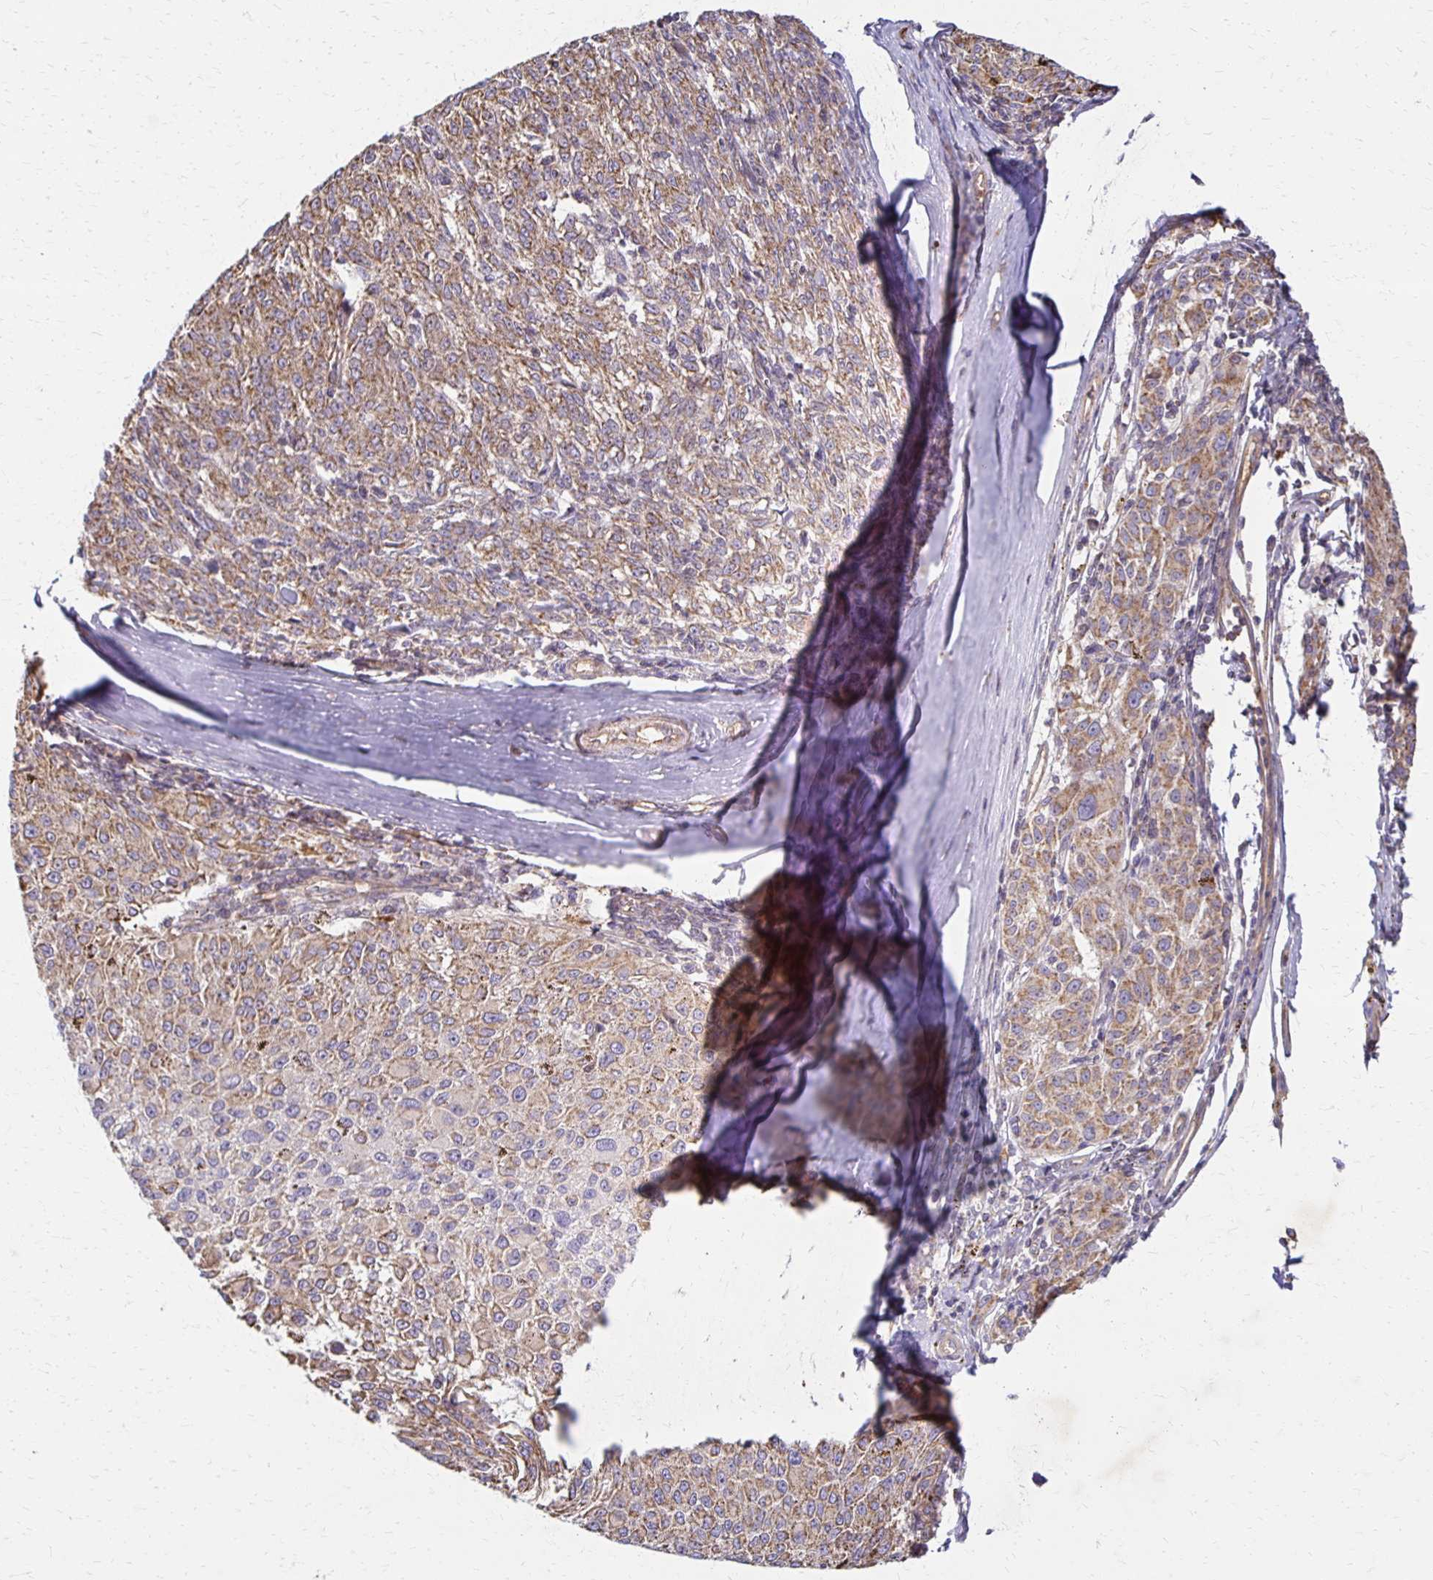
{"staining": {"intensity": "moderate", "quantity": "25%-75%", "location": "cytoplasmic/membranous"}, "tissue": "melanoma", "cell_type": "Tumor cells", "image_type": "cancer", "snomed": [{"axis": "morphology", "description": "Malignant melanoma, NOS"}, {"axis": "topography", "description": "Skin"}], "caption": "Brown immunohistochemical staining in melanoma displays moderate cytoplasmic/membranous positivity in approximately 25%-75% of tumor cells. The staining was performed using DAB, with brown indicating positive protein expression. Nuclei are stained blue with hematoxylin.", "gene": "EIF4EBP2", "patient": {"sex": "female", "age": 72}}